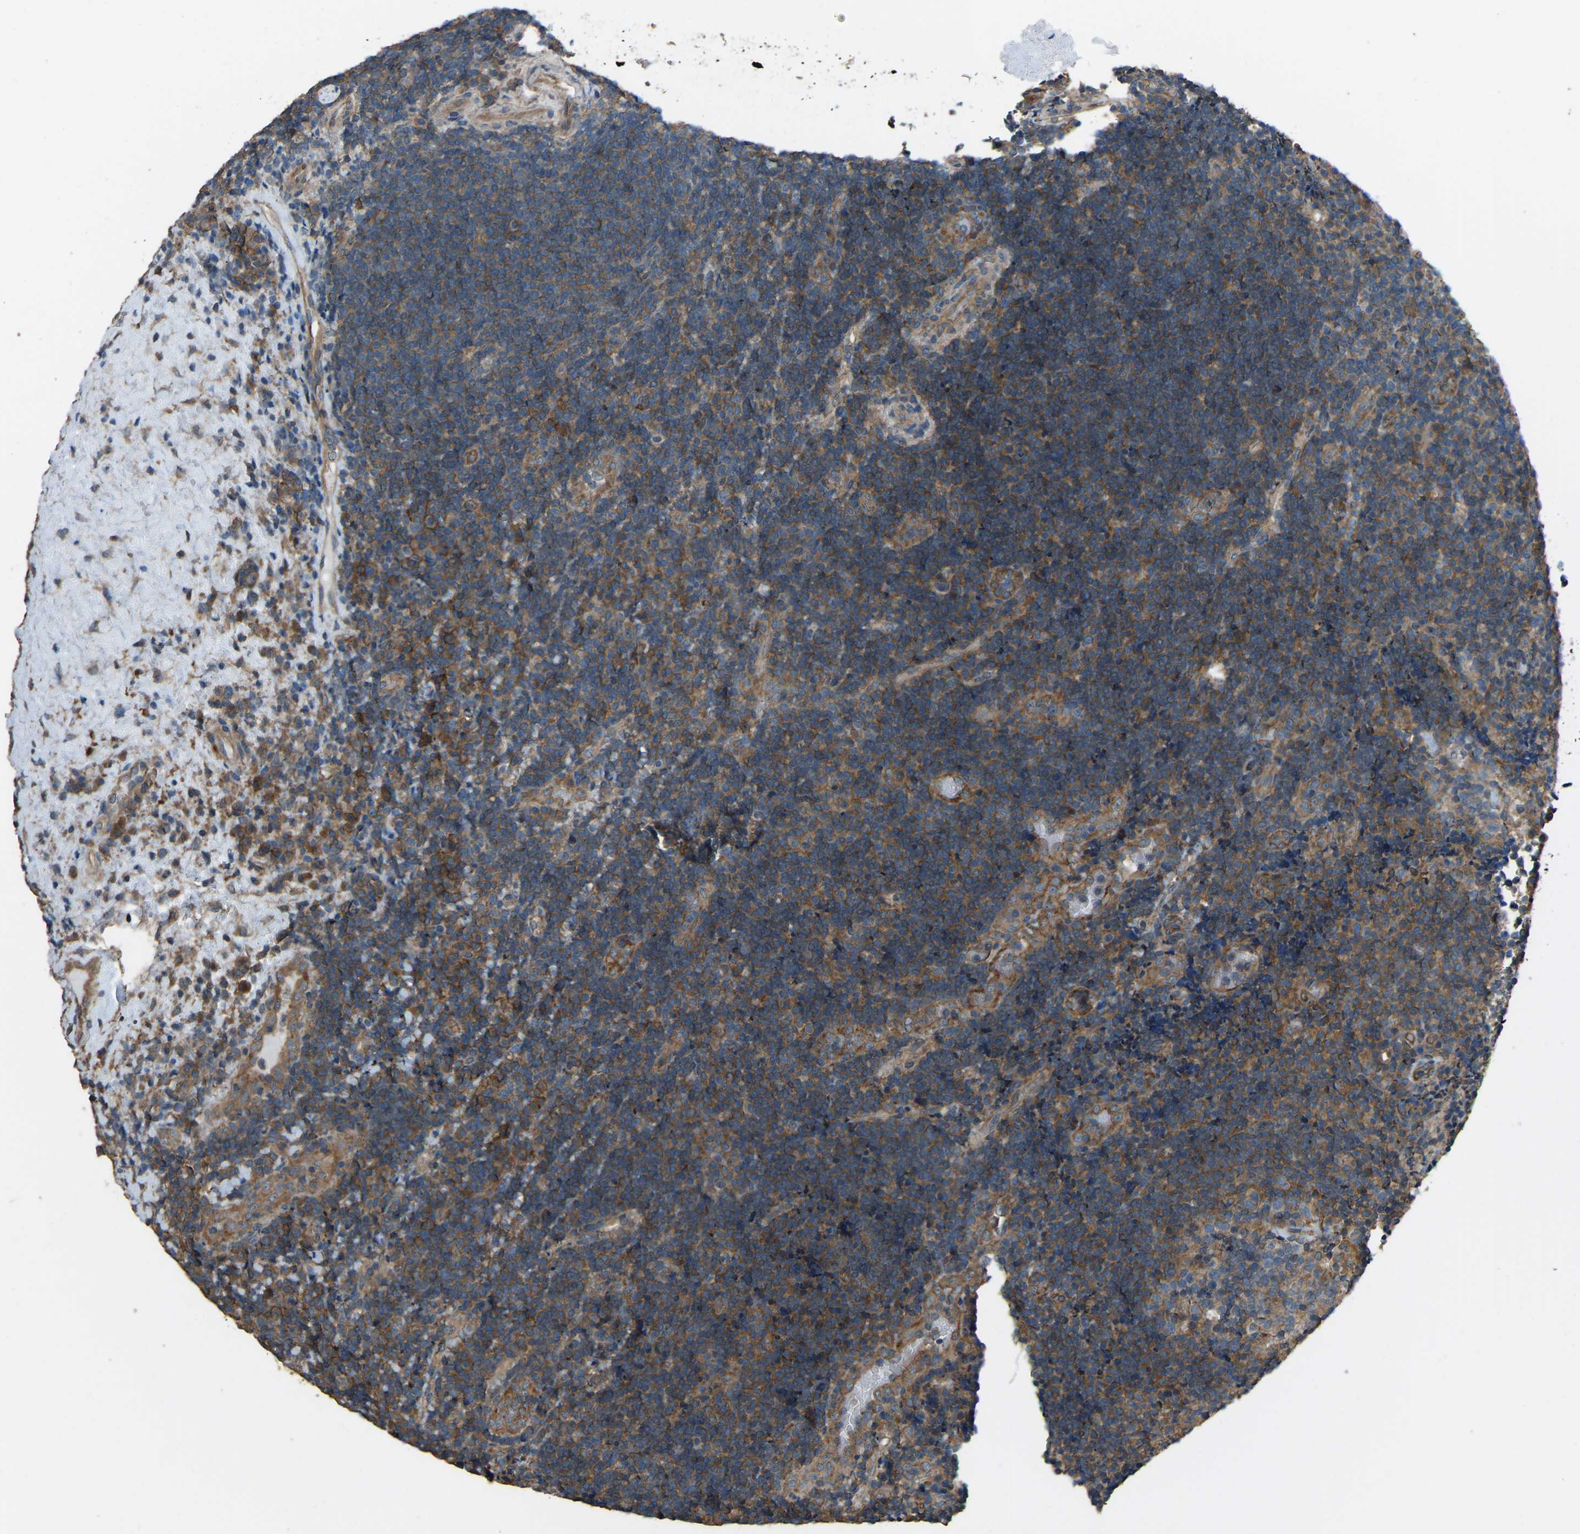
{"staining": {"intensity": "moderate", "quantity": "25%-75%", "location": "cytoplasmic/membranous"}, "tissue": "lymphoma", "cell_type": "Tumor cells", "image_type": "cancer", "snomed": [{"axis": "morphology", "description": "Malignant lymphoma, non-Hodgkin's type, High grade"}, {"axis": "topography", "description": "Tonsil"}], "caption": "Tumor cells show medium levels of moderate cytoplasmic/membranous expression in about 25%-75% of cells in high-grade malignant lymphoma, non-Hodgkin's type. (IHC, brightfield microscopy, high magnification).", "gene": "SLC4A2", "patient": {"sex": "female", "age": 36}}